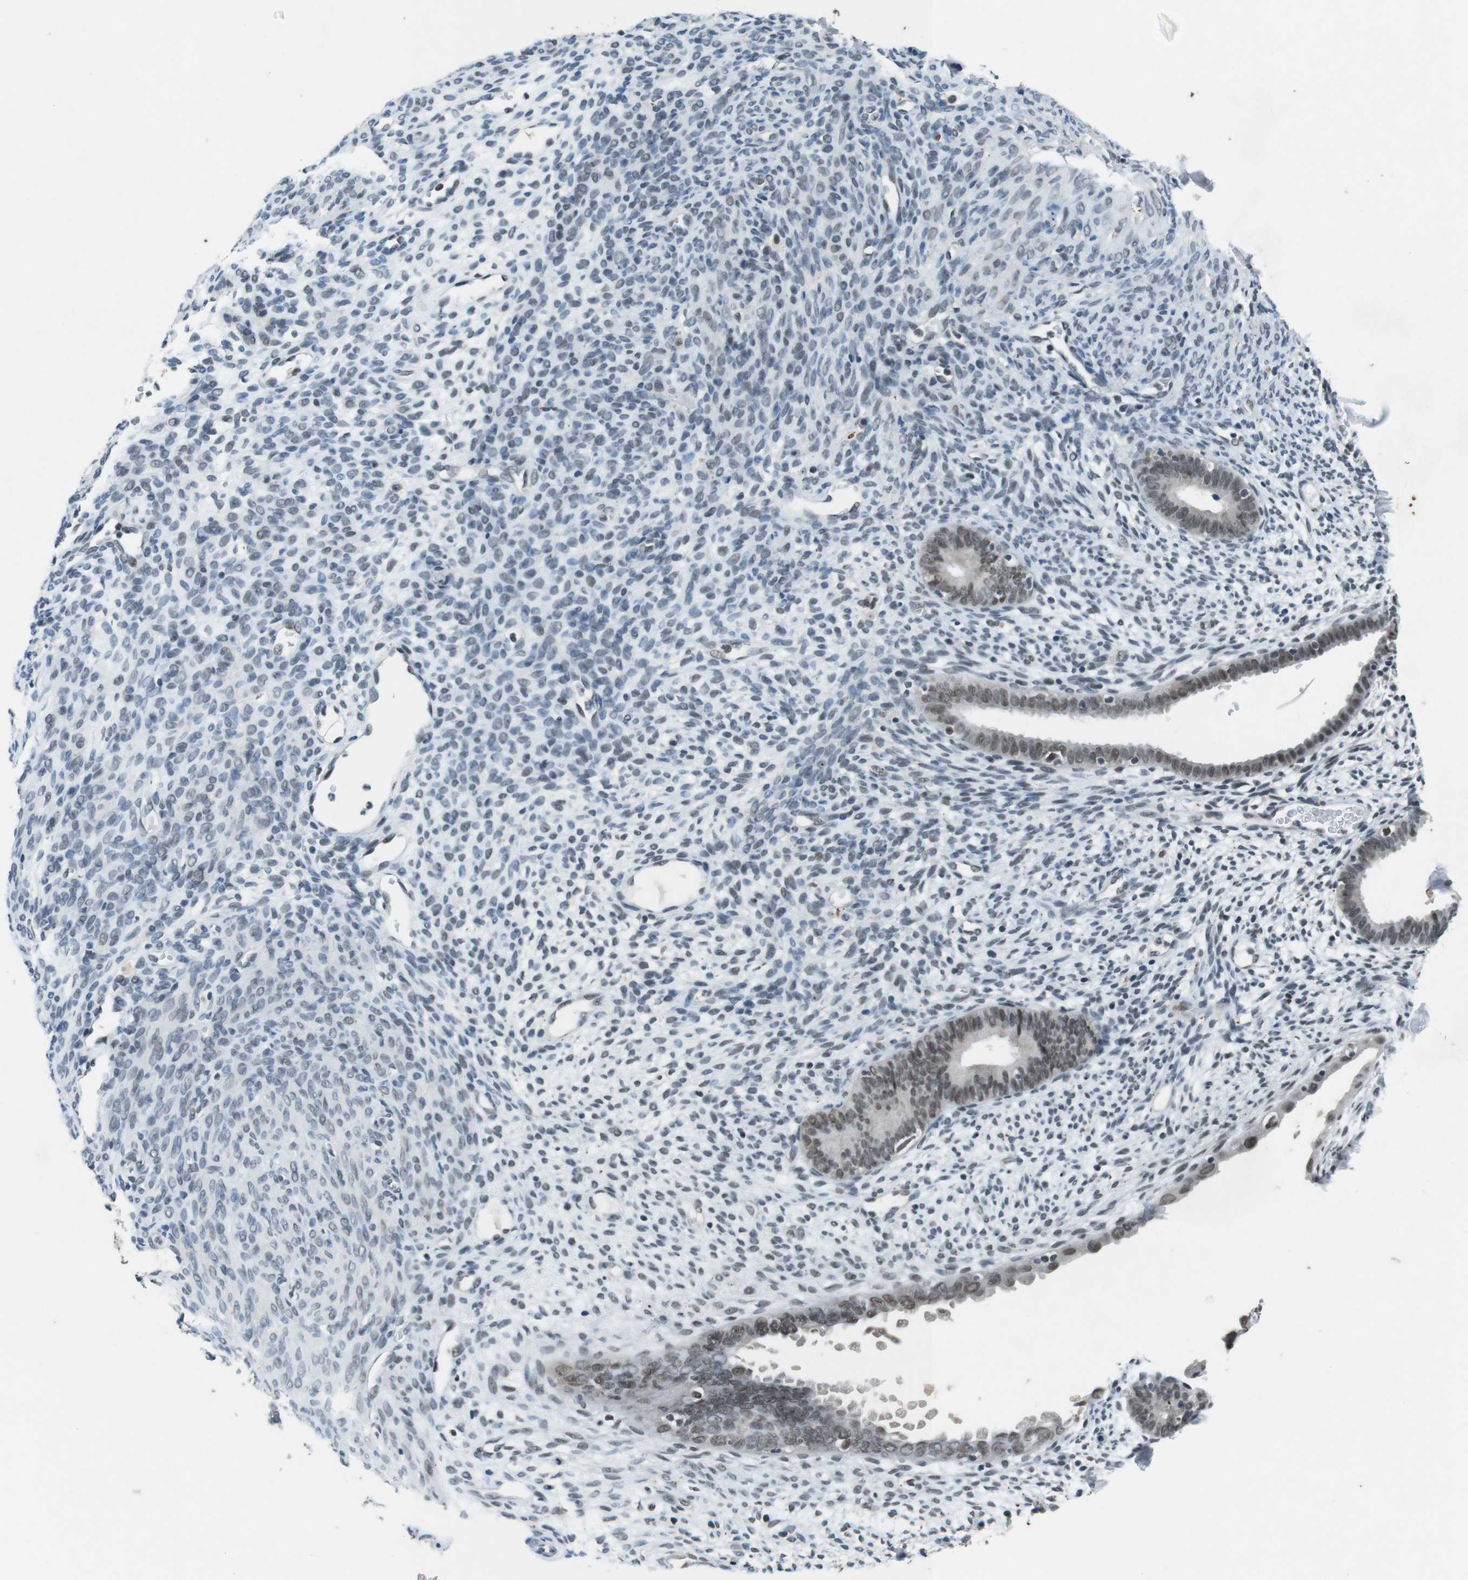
{"staining": {"intensity": "weak", "quantity": "25%-75%", "location": "nuclear"}, "tissue": "endometrium", "cell_type": "Cells in endometrial stroma", "image_type": "normal", "snomed": [{"axis": "morphology", "description": "Normal tissue, NOS"}, {"axis": "morphology", "description": "Atrophy, NOS"}, {"axis": "topography", "description": "Uterus"}, {"axis": "topography", "description": "Endometrium"}], "caption": "Approximately 25%-75% of cells in endometrial stroma in normal endometrium demonstrate weak nuclear protein expression as visualized by brown immunohistochemical staining.", "gene": "USP7", "patient": {"sex": "female", "age": 68}}